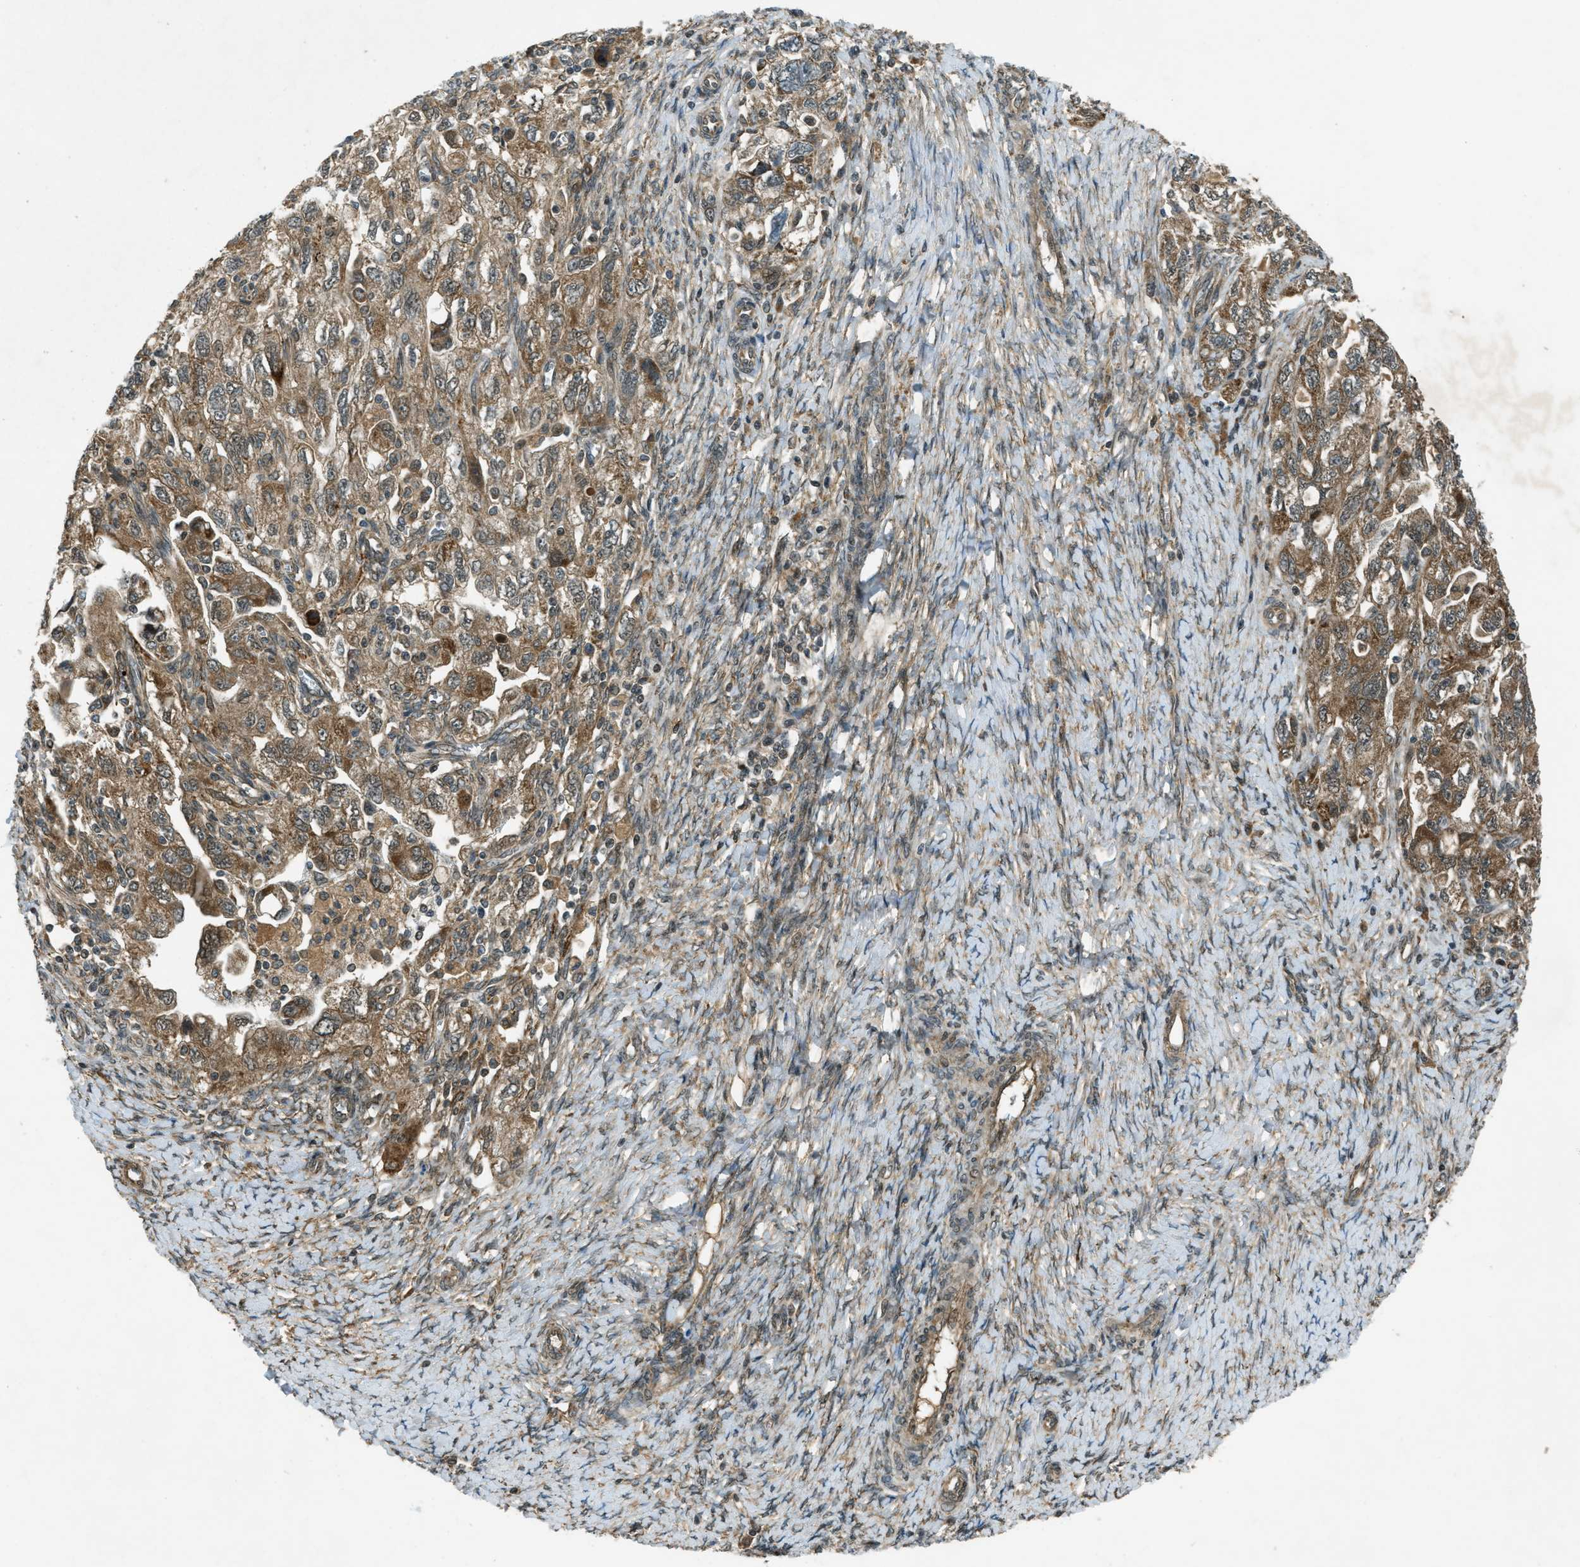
{"staining": {"intensity": "moderate", "quantity": ">75%", "location": "cytoplasmic/membranous"}, "tissue": "ovarian cancer", "cell_type": "Tumor cells", "image_type": "cancer", "snomed": [{"axis": "morphology", "description": "Carcinoma, NOS"}, {"axis": "morphology", "description": "Cystadenocarcinoma, serous, NOS"}, {"axis": "topography", "description": "Ovary"}], "caption": "Brown immunohistochemical staining in human ovarian serous cystadenocarcinoma displays moderate cytoplasmic/membranous staining in approximately >75% of tumor cells. The protein of interest is shown in brown color, while the nuclei are stained blue.", "gene": "EIF2AK3", "patient": {"sex": "female", "age": 69}}